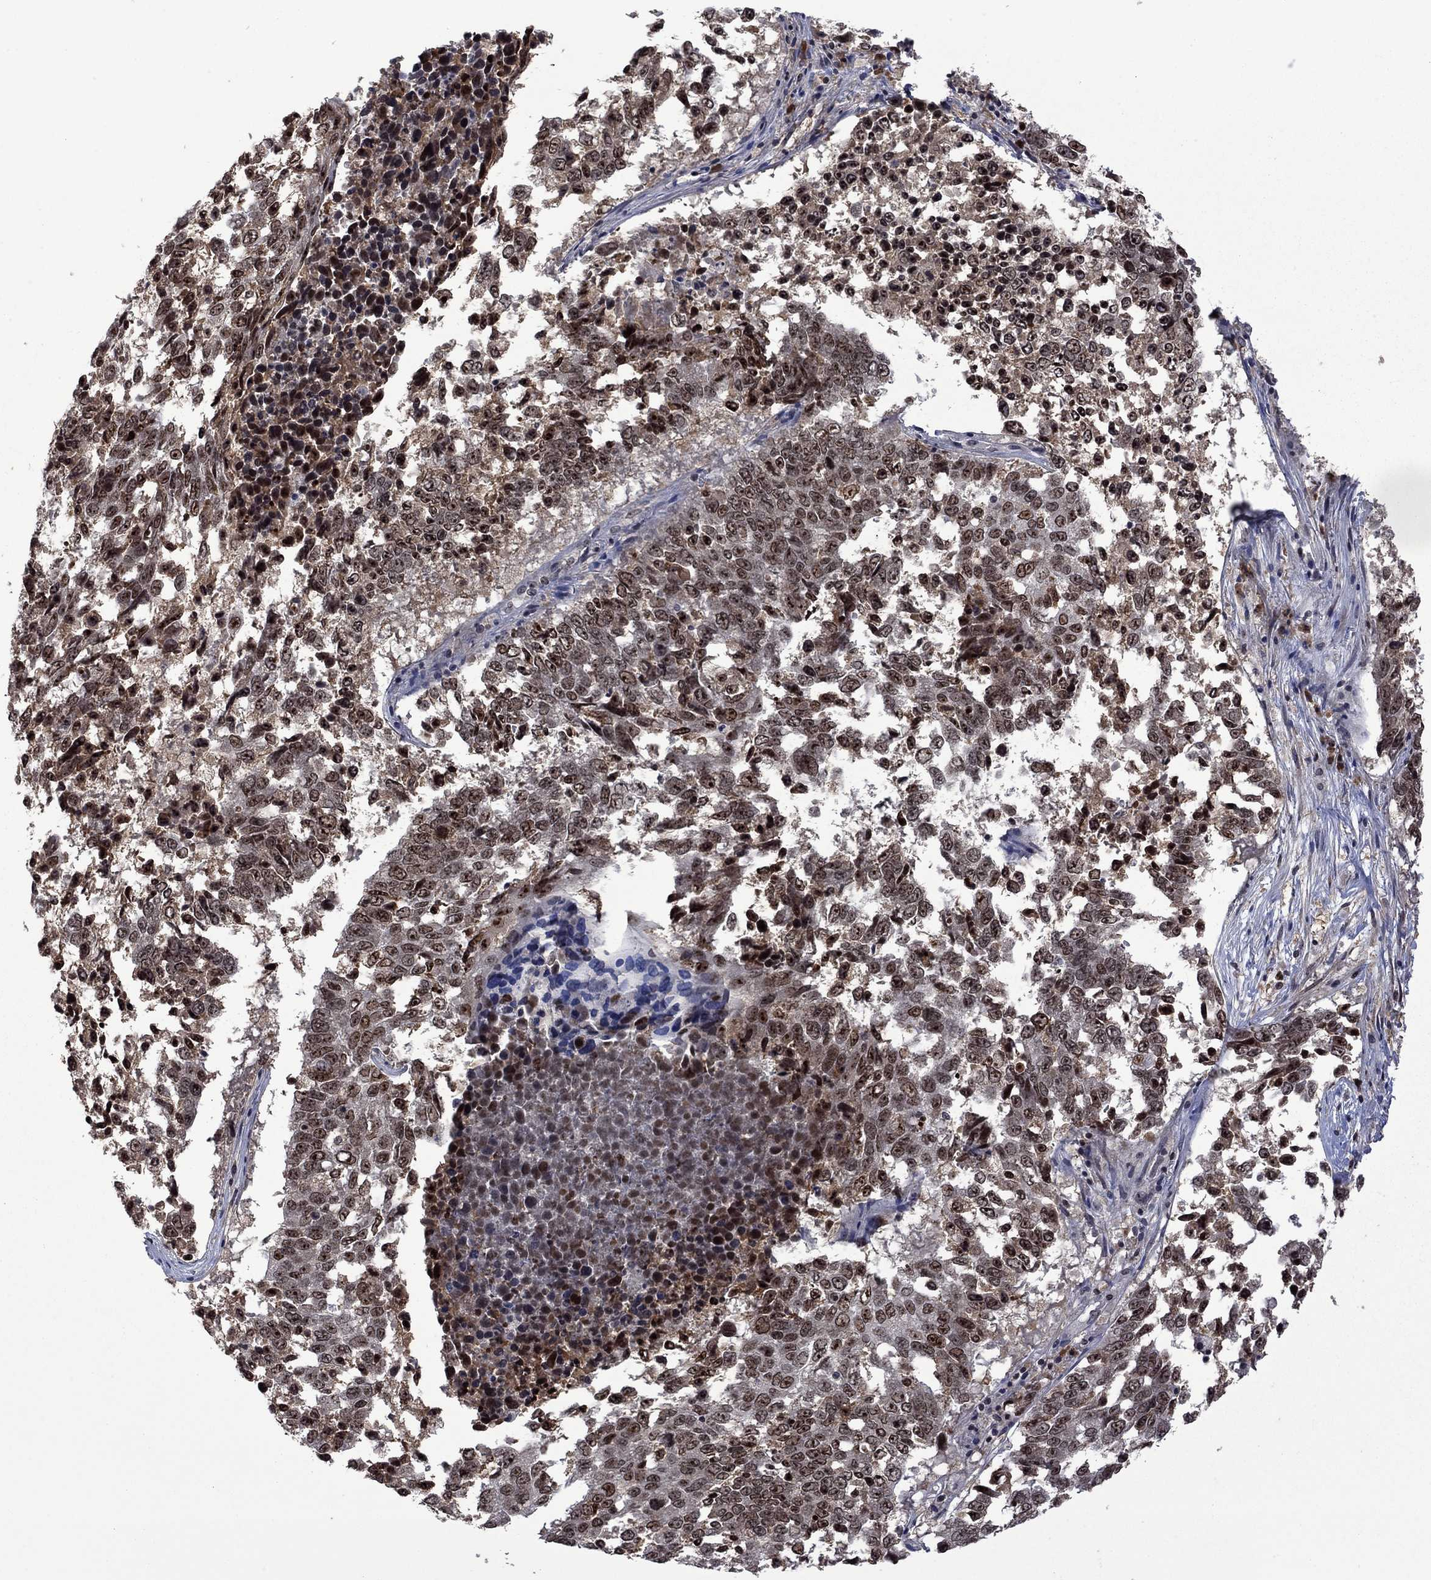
{"staining": {"intensity": "moderate", "quantity": ">75%", "location": "nuclear"}, "tissue": "lung cancer", "cell_type": "Tumor cells", "image_type": "cancer", "snomed": [{"axis": "morphology", "description": "Squamous cell carcinoma, NOS"}, {"axis": "topography", "description": "Lung"}], "caption": "Immunohistochemical staining of human lung squamous cell carcinoma exhibits medium levels of moderate nuclear expression in about >75% of tumor cells.", "gene": "FBL", "patient": {"sex": "male", "age": 82}}